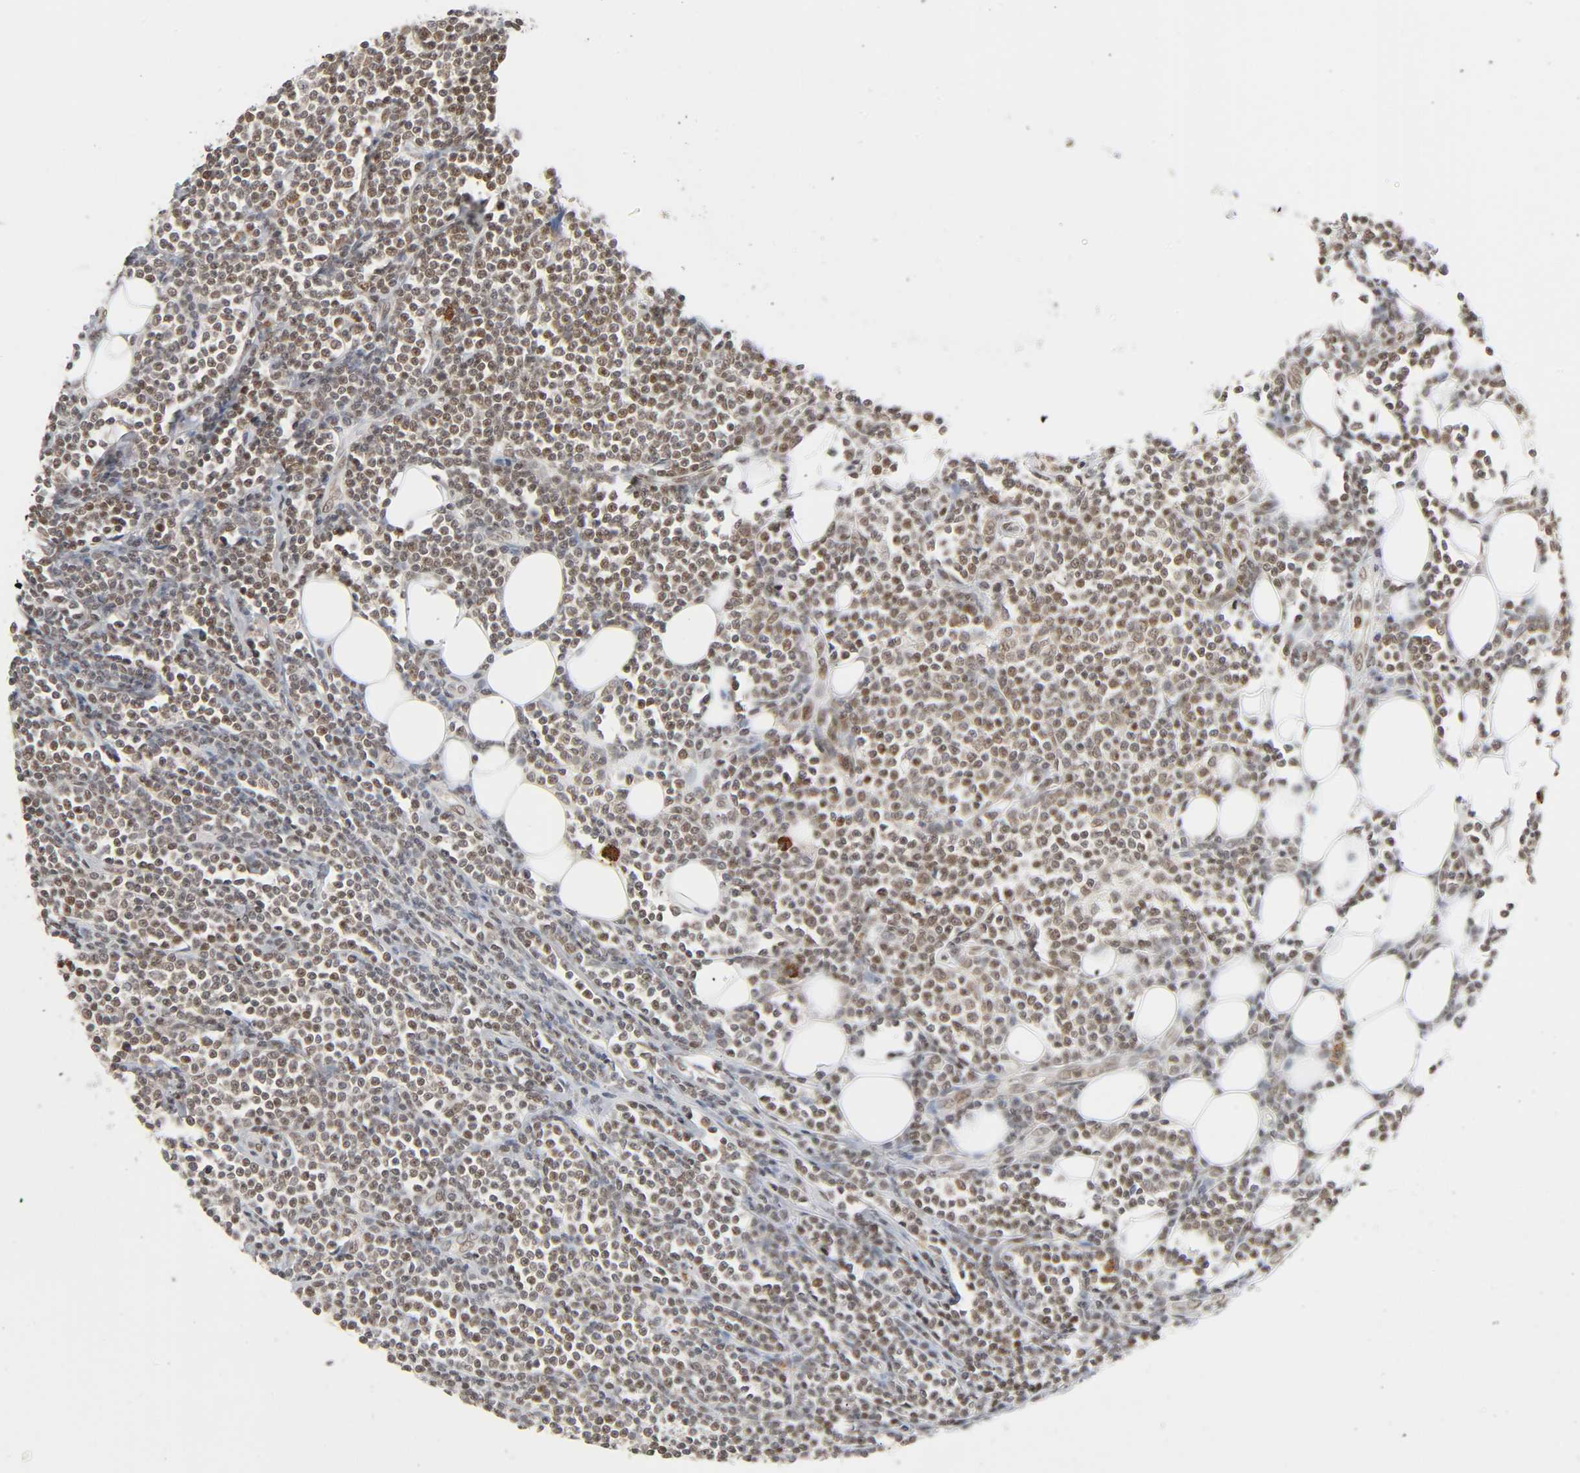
{"staining": {"intensity": "moderate", "quantity": ">75%", "location": "nuclear"}, "tissue": "lymphoma", "cell_type": "Tumor cells", "image_type": "cancer", "snomed": [{"axis": "morphology", "description": "Malignant lymphoma, non-Hodgkin's type, Low grade"}, {"axis": "topography", "description": "Soft tissue"}], "caption": "A medium amount of moderate nuclear positivity is seen in about >75% of tumor cells in lymphoma tissue.", "gene": "SUMO1", "patient": {"sex": "male", "age": 92}}